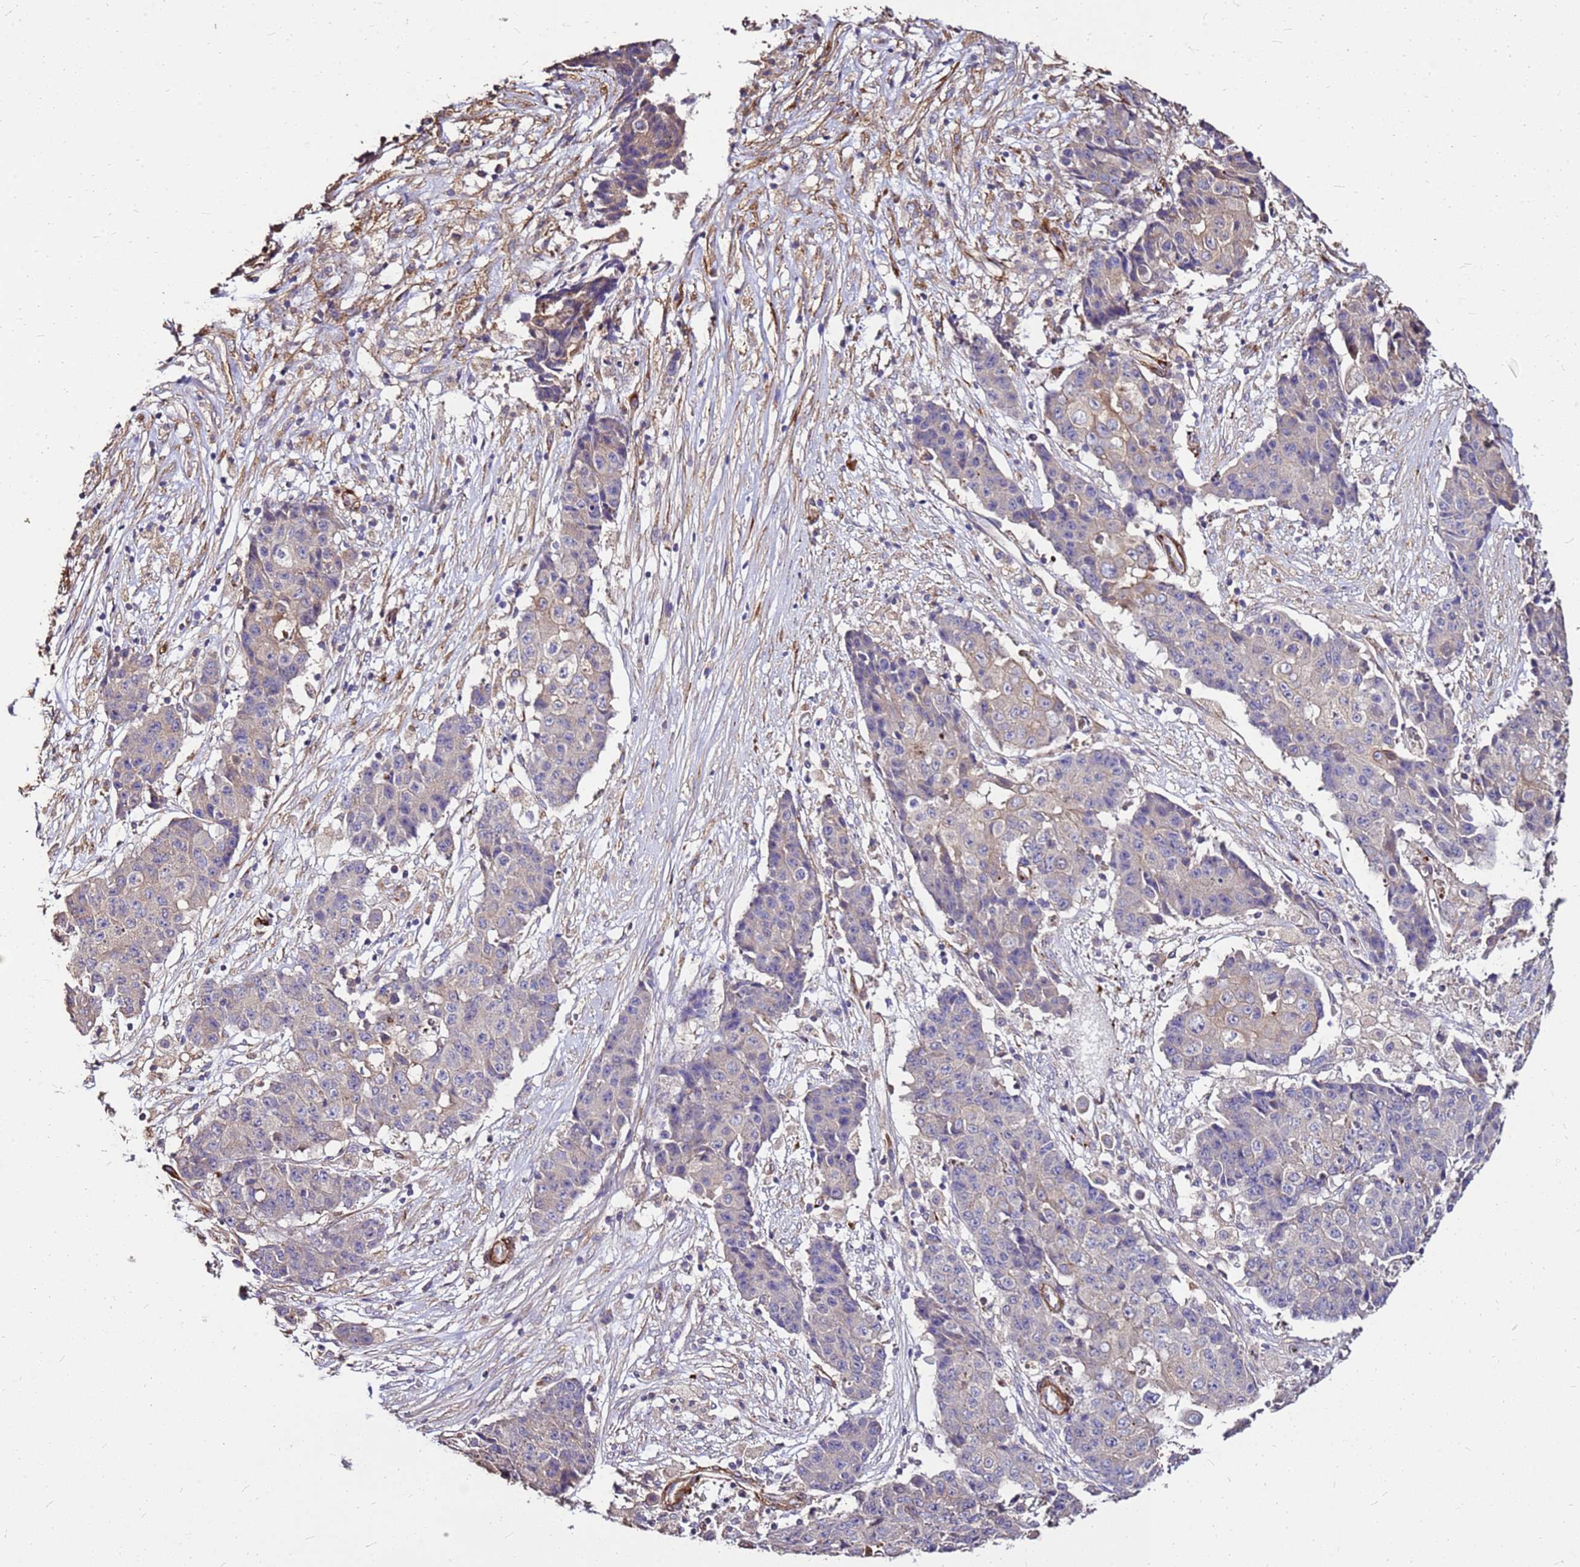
{"staining": {"intensity": "weak", "quantity": "<25%", "location": "cytoplasmic/membranous"}, "tissue": "ovarian cancer", "cell_type": "Tumor cells", "image_type": "cancer", "snomed": [{"axis": "morphology", "description": "Carcinoma, endometroid"}, {"axis": "topography", "description": "Ovary"}], "caption": "Endometroid carcinoma (ovarian) was stained to show a protein in brown. There is no significant expression in tumor cells.", "gene": "EXD3", "patient": {"sex": "female", "age": 42}}